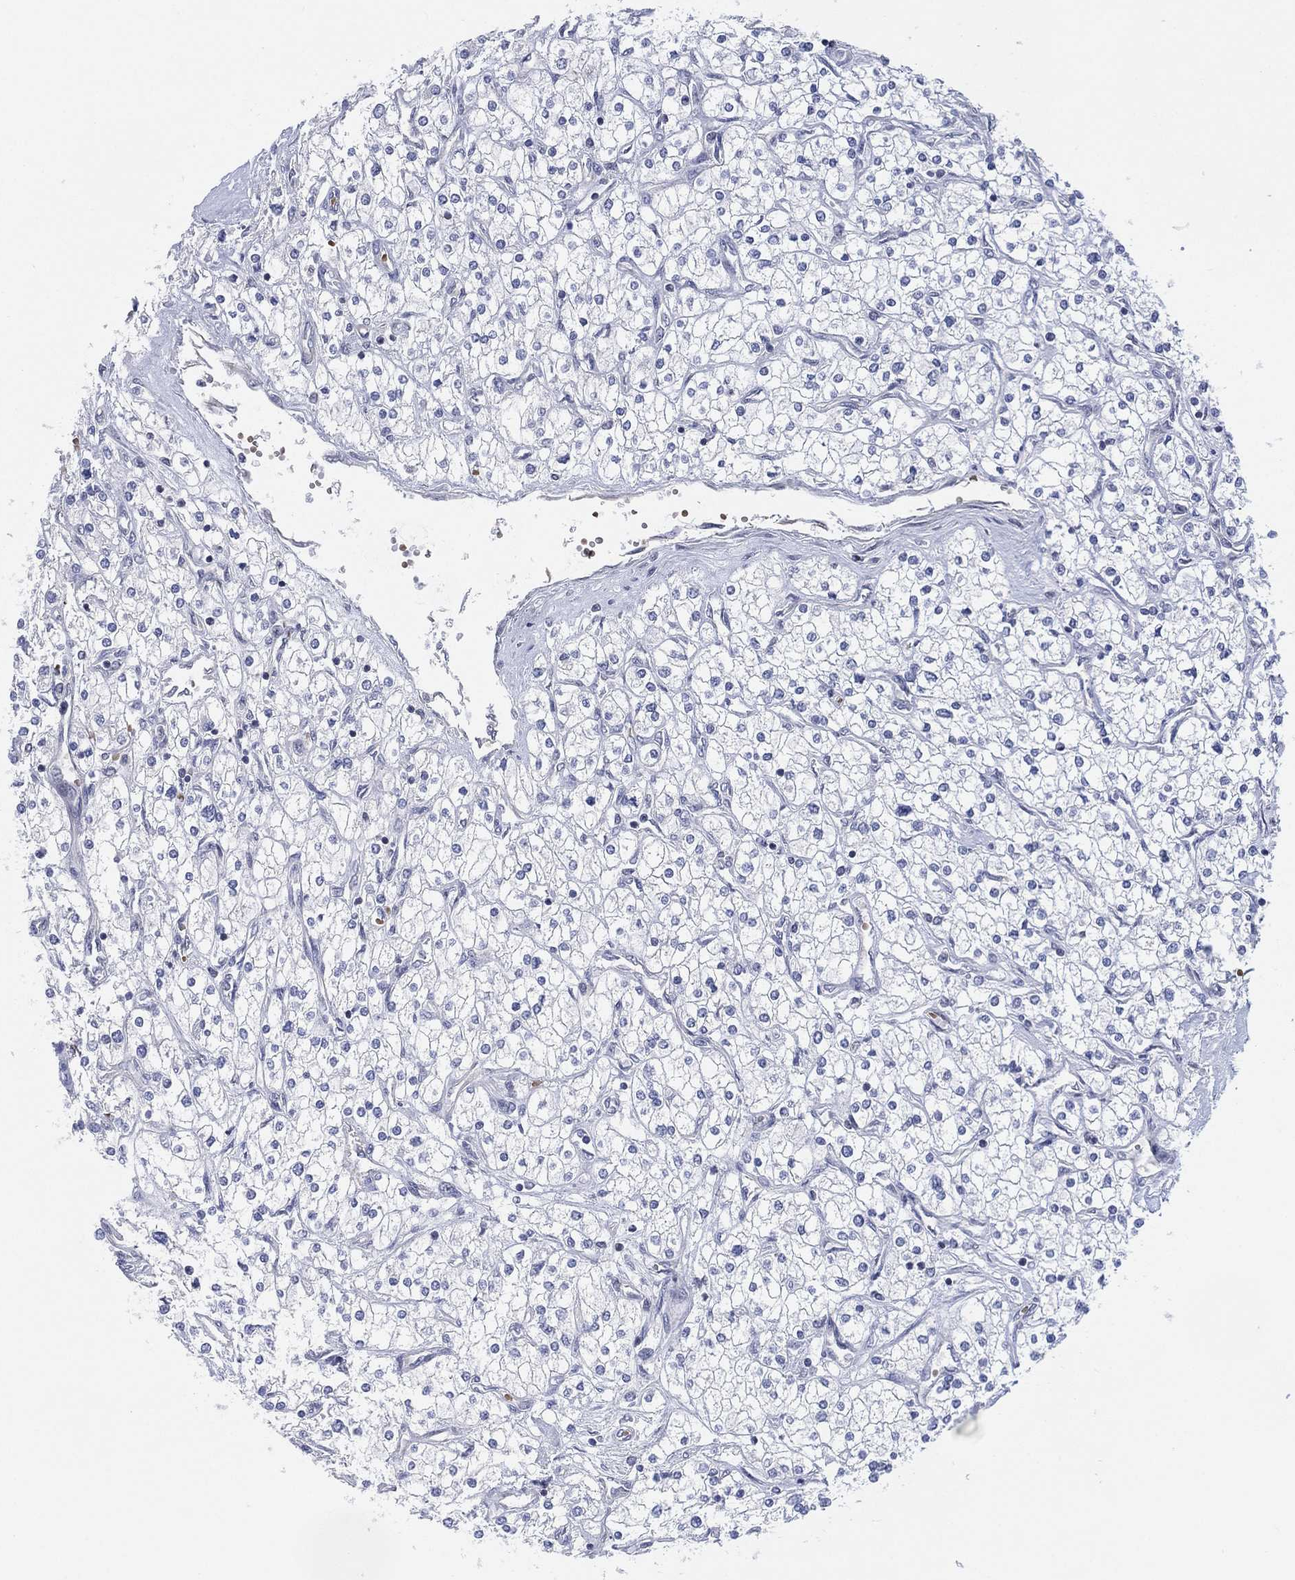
{"staining": {"intensity": "negative", "quantity": "none", "location": "none"}, "tissue": "renal cancer", "cell_type": "Tumor cells", "image_type": "cancer", "snomed": [{"axis": "morphology", "description": "Adenocarcinoma, NOS"}, {"axis": "topography", "description": "Kidney"}], "caption": "This photomicrograph is of renal cancer (adenocarcinoma) stained with immunohistochemistry to label a protein in brown with the nuclei are counter-stained blue. There is no positivity in tumor cells.", "gene": "CFTR", "patient": {"sex": "male", "age": 80}}